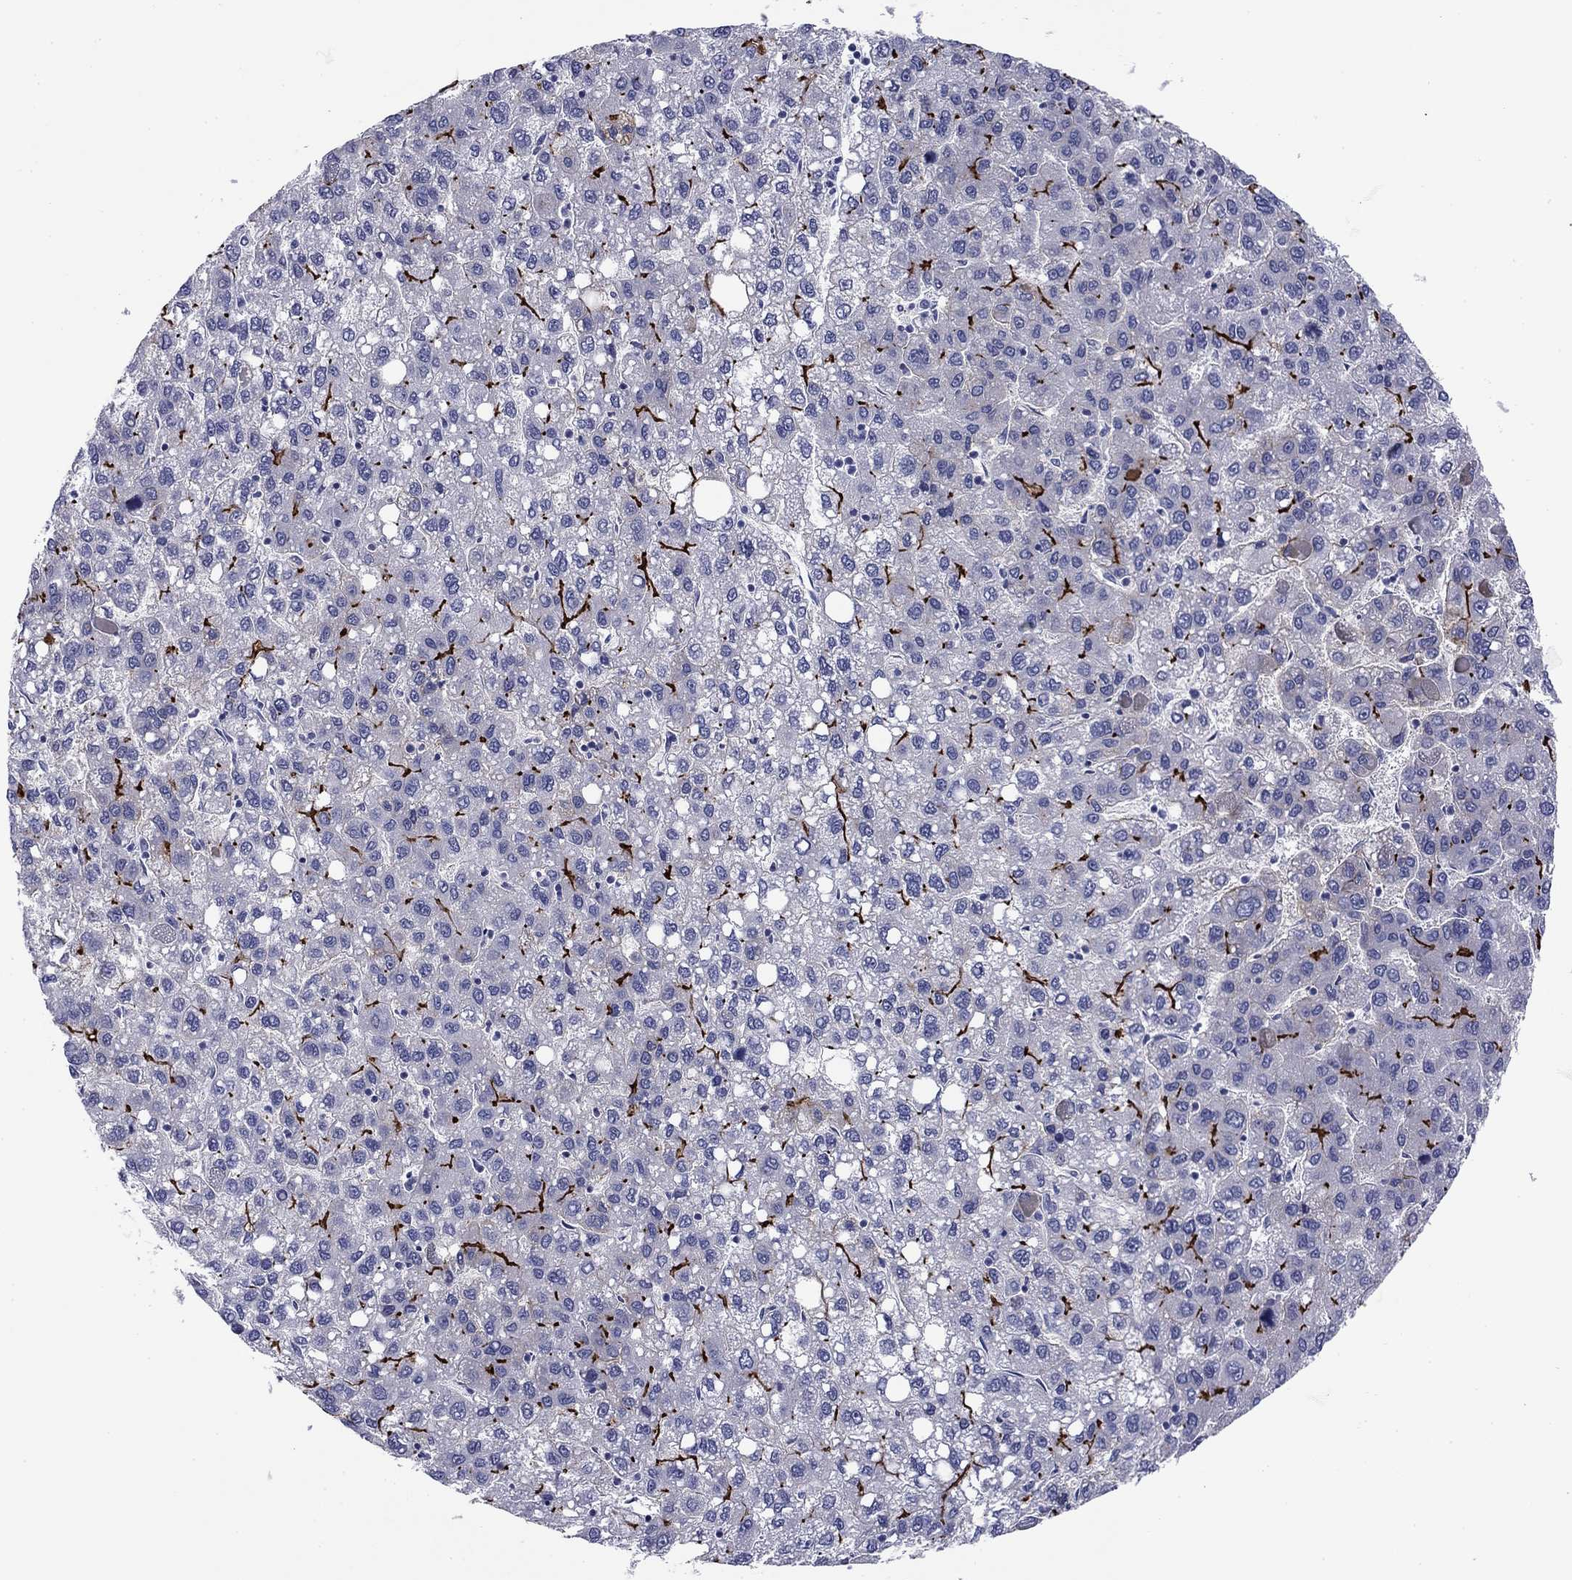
{"staining": {"intensity": "strong", "quantity": "<25%", "location": "cytoplasmic/membranous"}, "tissue": "liver cancer", "cell_type": "Tumor cells", "image_type": "cancer", "snomed": [{"axis": "morphology", "description": "Carcinoma, Hepatocellular, NOS"}, {"axis": "topography", "description": "Liver"}], "caption": "Immunohistochemistry staining of liver hepatocellular carcinoma, which demonstrates medium levels of strong cytoplasmic/membranous staining in about <25% of tumor cells indicating strong cytoplasmic/membranous protein staining. The staining was performed using DAB (3,3'-diaminobenzidine) (brown) for protein detection and nuclei were counterstained in hematoxylin (blue).", "gene": "ABCC2", "patient": {"sex": "female", "age": 82}}